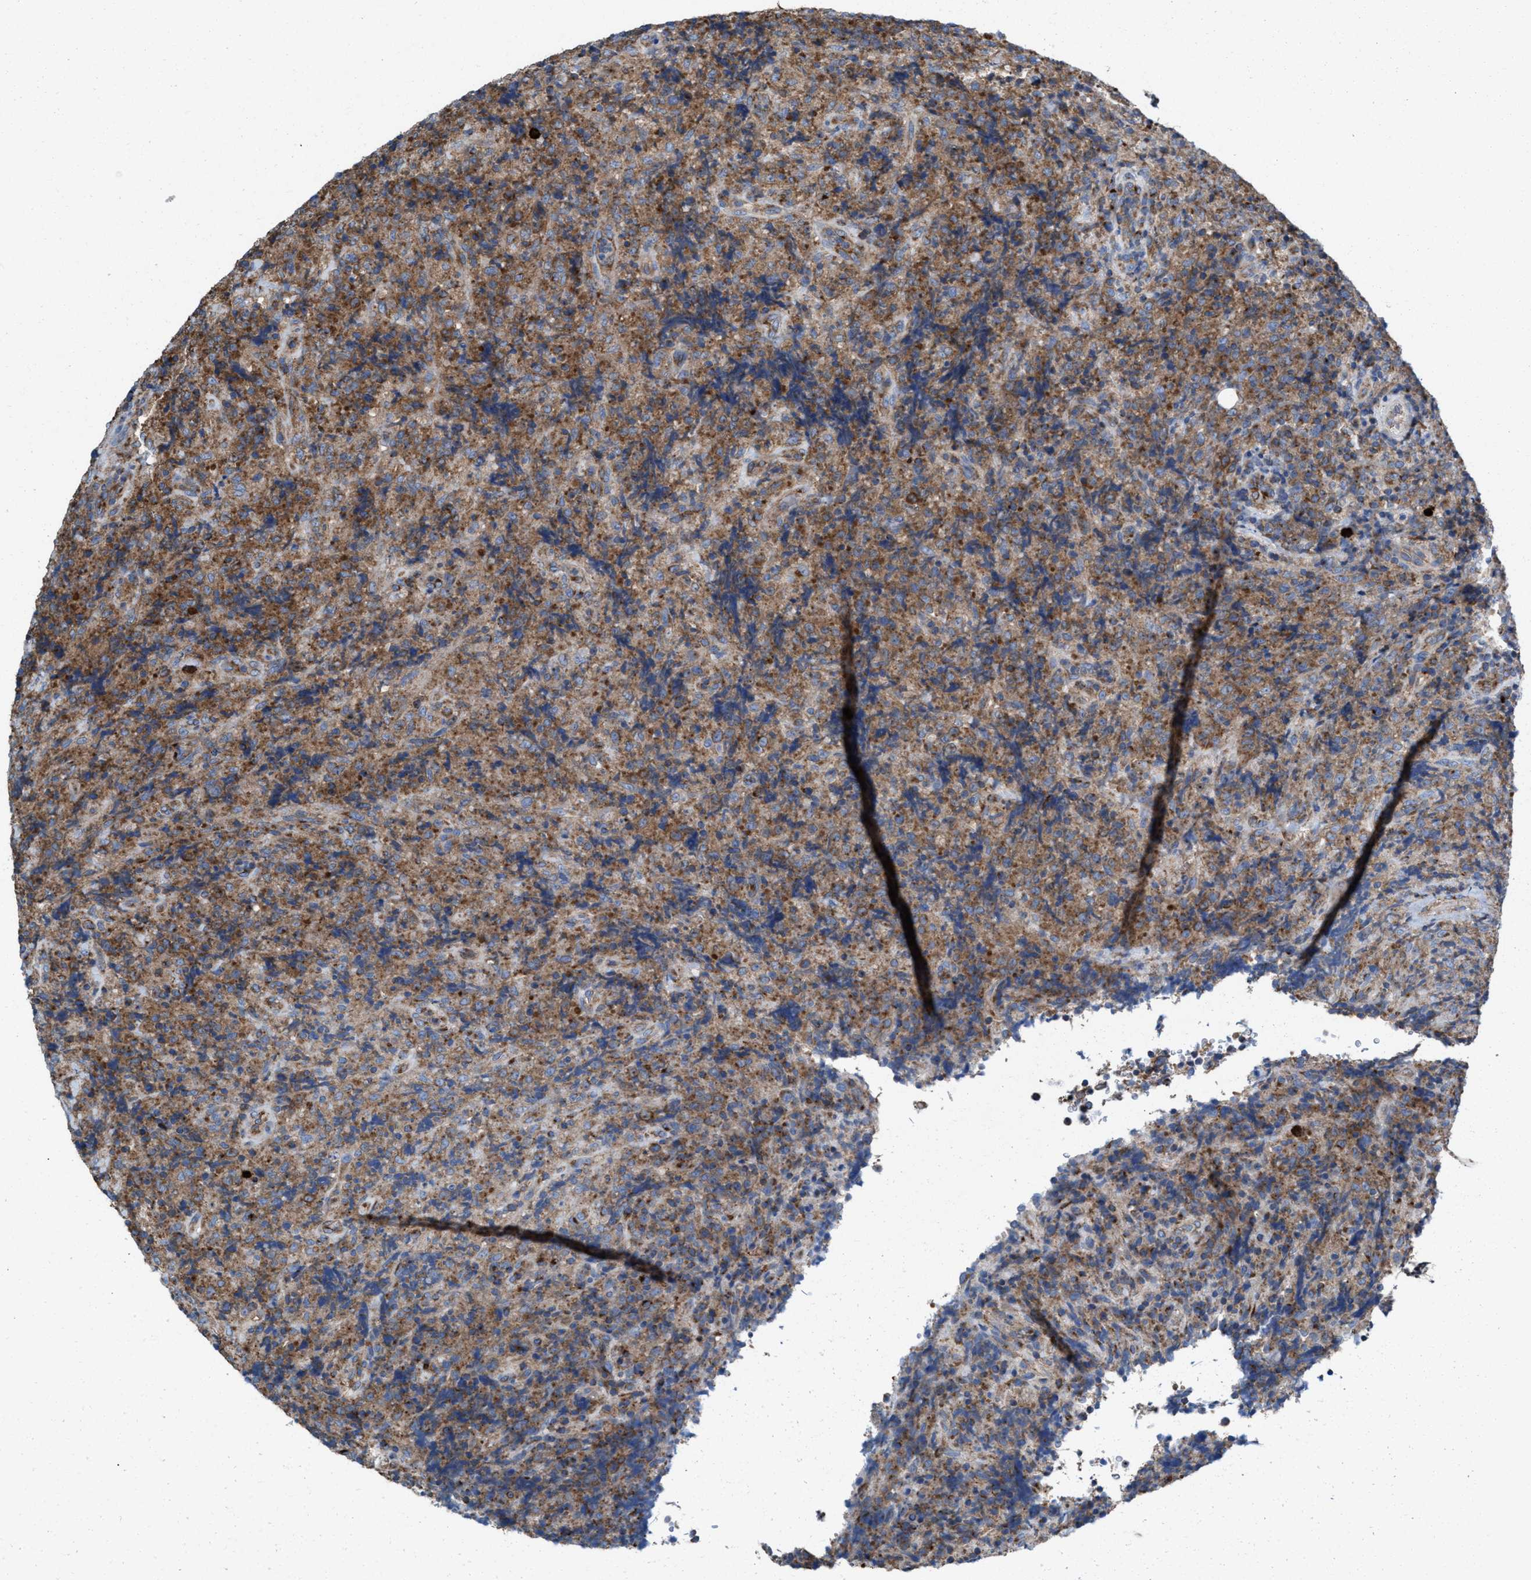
{"staining": {"intensity": "moderate", "quantity": ">75%", "location": "cytoplasmic/membranous"}, "tissue": "lymphoma", "cell_type": "Tumor cells", "image_type": "cancer", "snomed": [{"axis": "morphology", "description": "Malignant lymphoma, non-Hodgkin's type, High grade"}, {"axis": "topography", "description": "Tonsil"}], "caption": "Immunohistochemical staining of malignant lymphoma, non-Hodgkin's type (high-grade) displays medium levels of moderate cytoplasmic/membranous protein positivity in about >75% of tumor cells.", "gene": "NYAP1", "patient": {"sex": "female", "age": 36}}